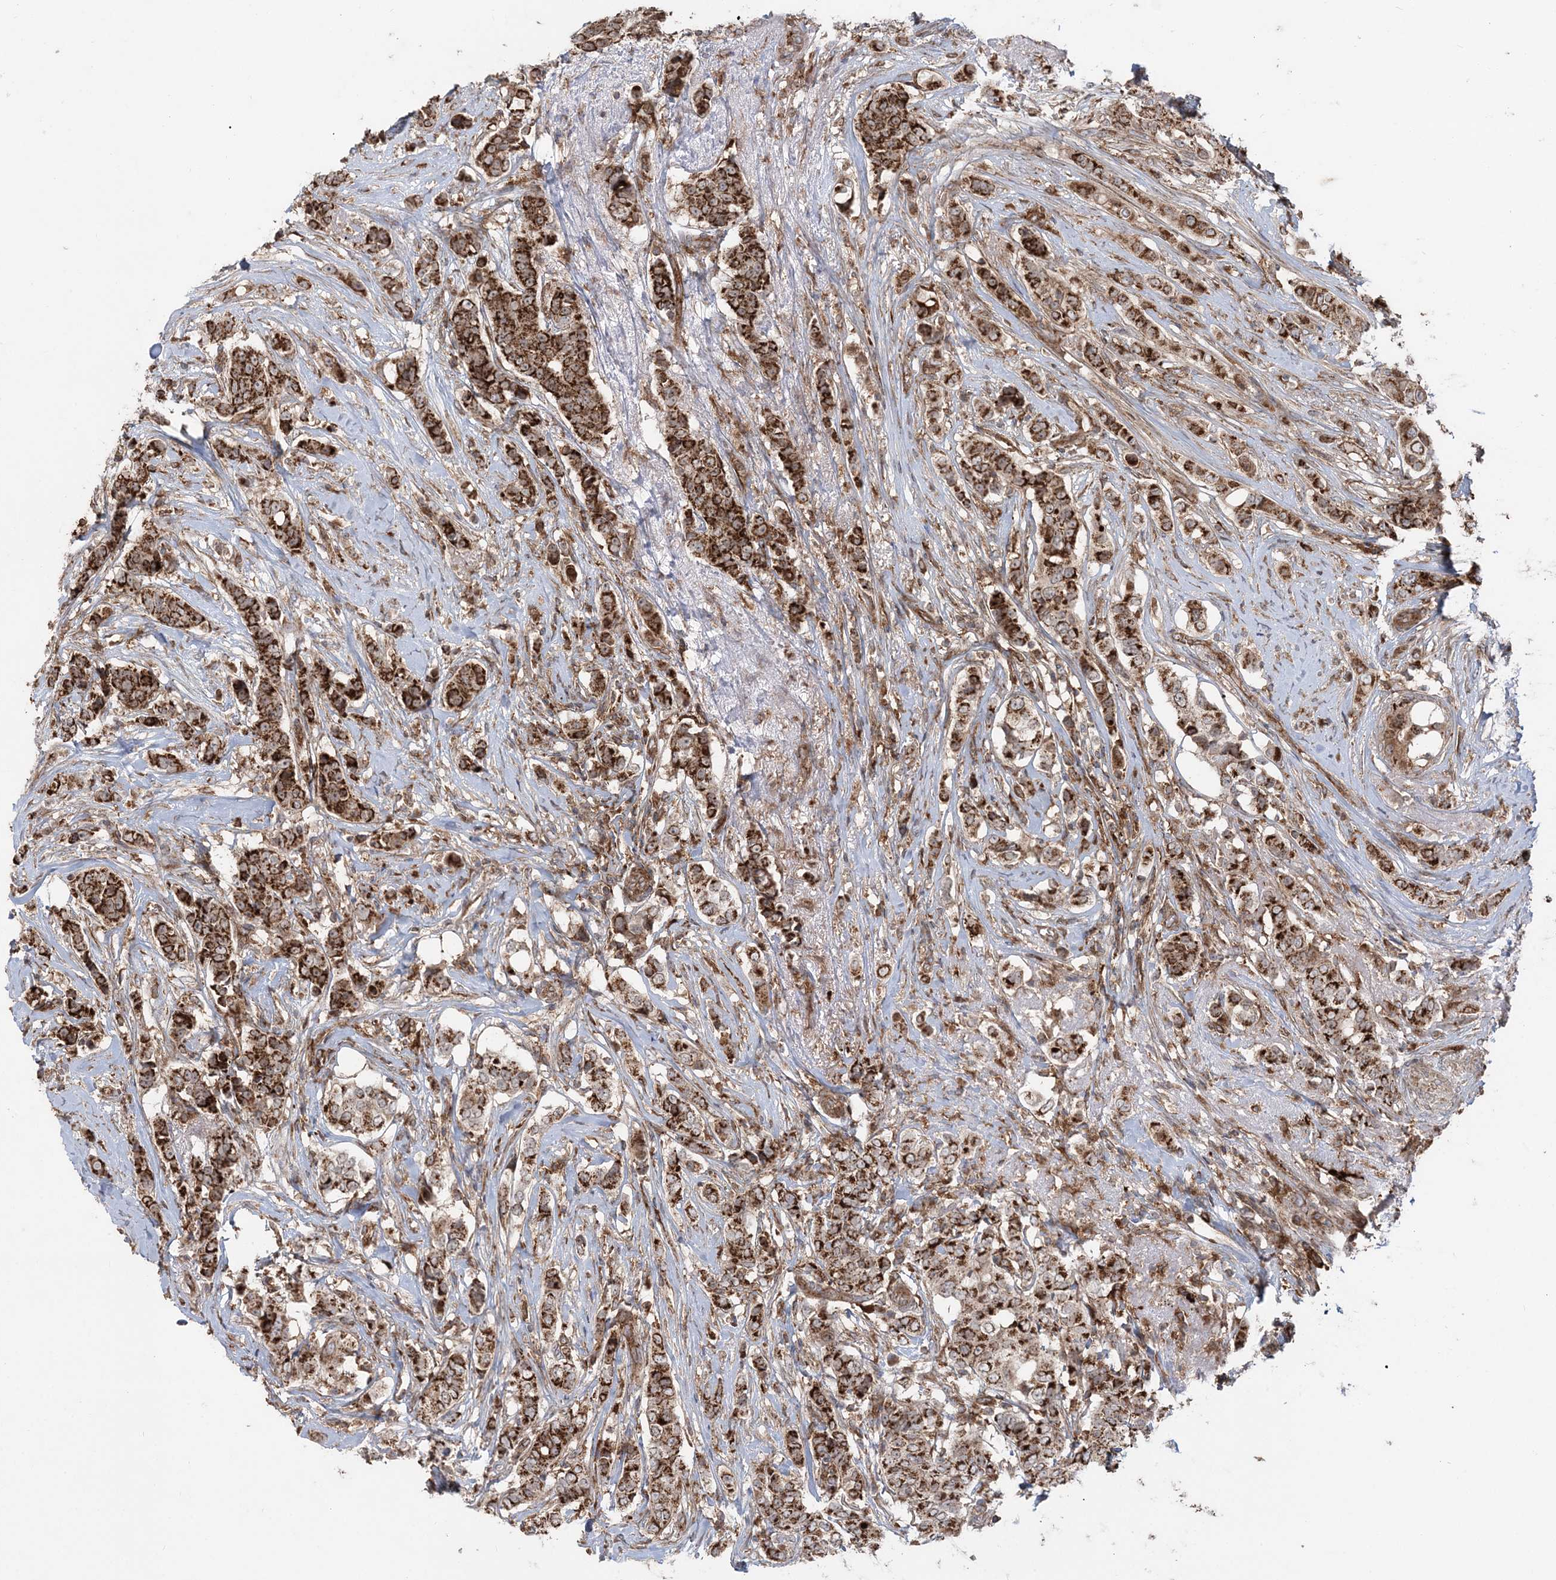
{"staining": {"intensity": "strong", "quantity": ">75%", "location": "cytoplasmic/membranous"}, "tissue": "breast cancer", "cell_type": "Tumor cells", "image_type": "cancer", "snomed": [{"axis": "morphology", "description": "Lobular carcinoma"}, {"axis": "topography", "description": "Breast"}], "caption": "Protein expression by immunohistochemistry reveals strong cytoplasmic/membranous expression in approximately >75% of tumor cells in breast cancer (lobular carcinoma).", "gene": "LRPPRC", "patient": {"sex": "female", "age": 51}}